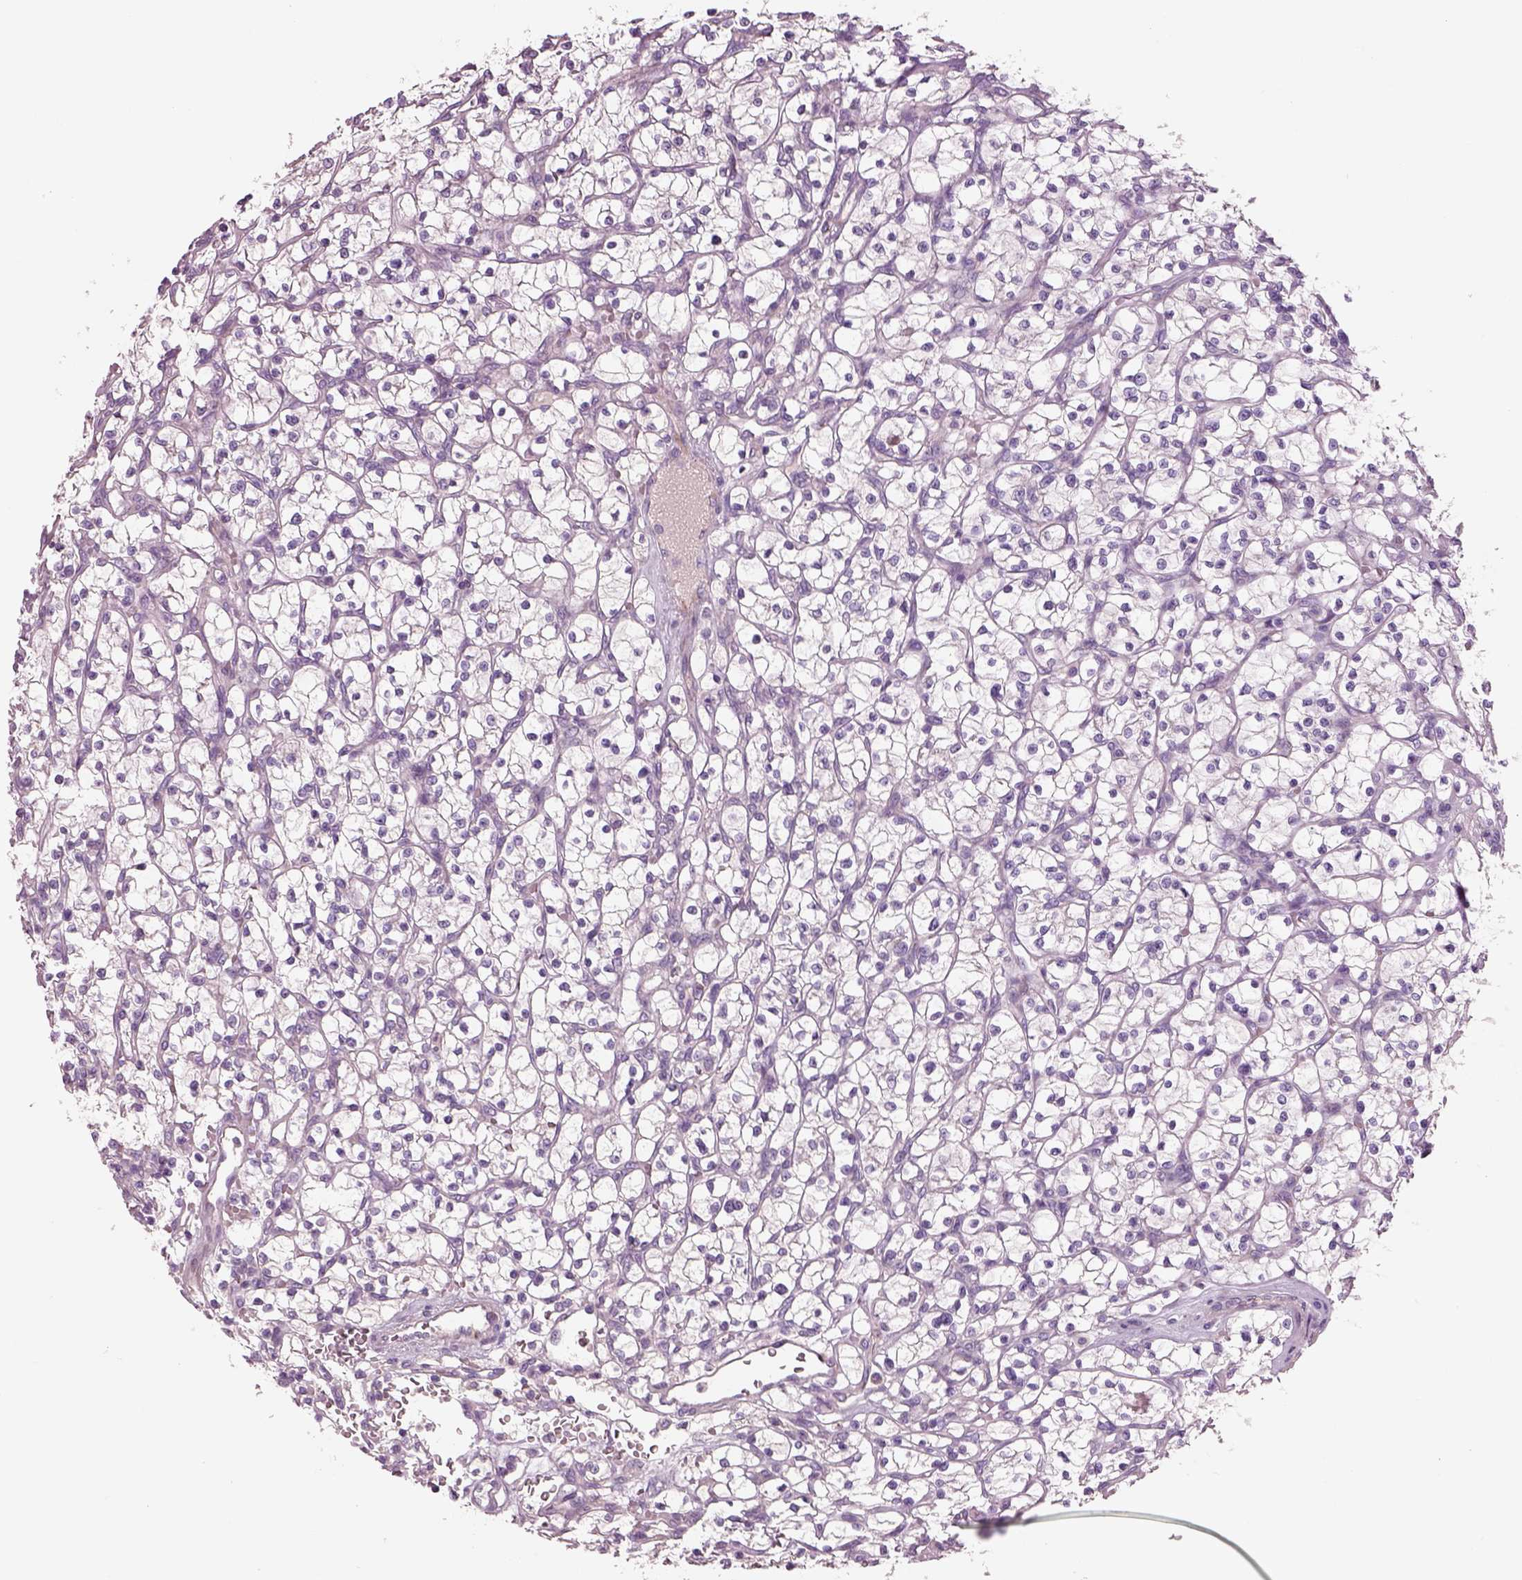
{"staining": {"intensity": "negative", "quantity": "none", "location": "none"}, "tissue": "renal cancer", "cell_type": "Tumor cells", "image_type": "cancer", "snomed": [{"axis": "morphology", "description": "Adenocarcinoma, NOS"}, {"axis": "topography", "description": "Kidney"}], "caption": "A high-resolution micrograph shows immunohistochemistry (IHC) staining of renal cancer, which displays no significant positivity in tumor cells. (Stains: DAB (3,3'-diaminobenzidine) immunohistochemistry with hematoxylin counter stain, Microscopy: brightfield microscopy at high magnification).", "gene": "PLPP7", "patient": {"sex": "female", "age": 64}}